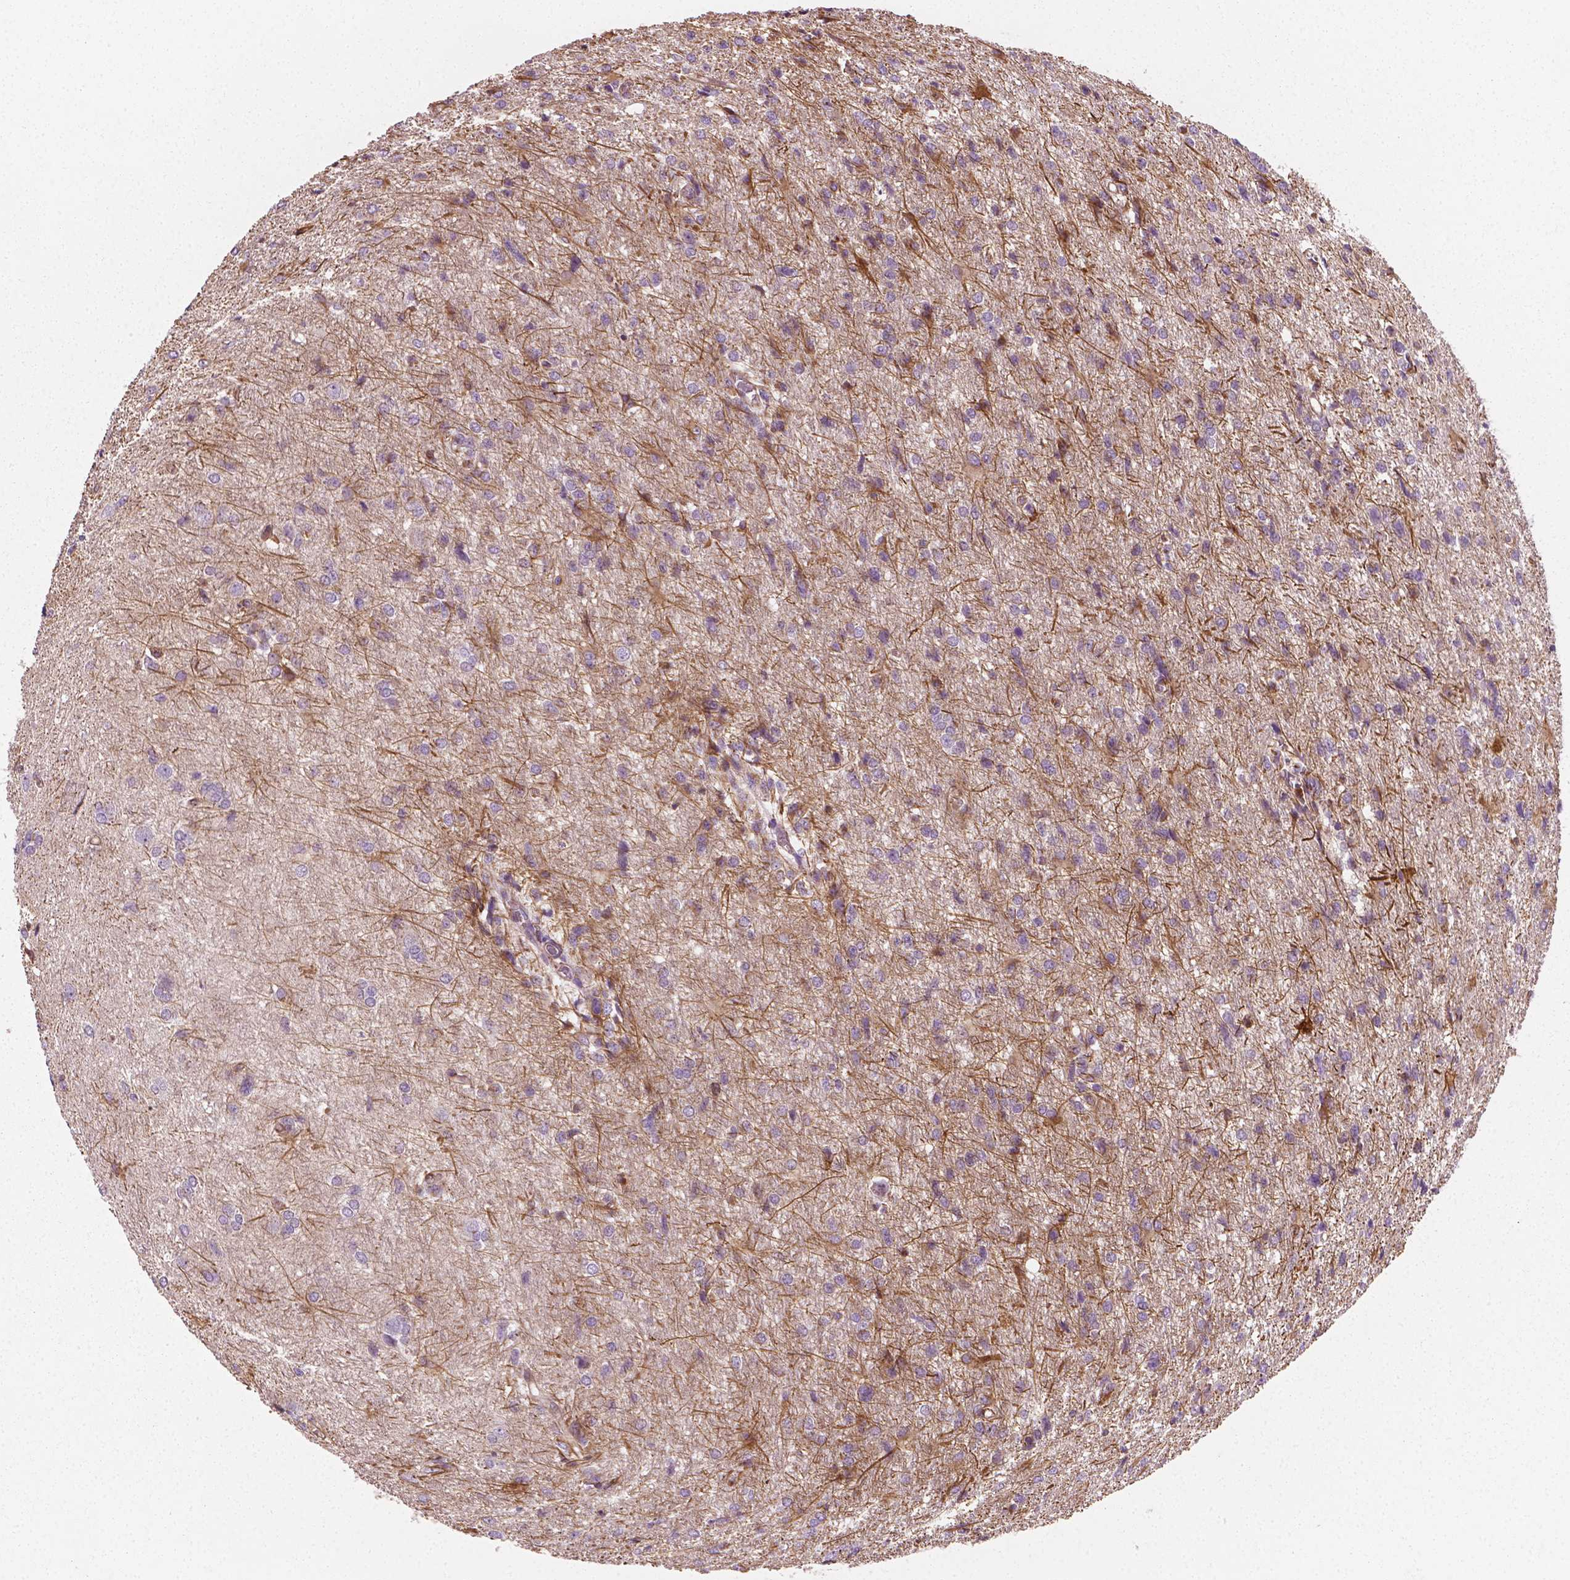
{"staining": {"intensity": "negative", "quantity": "none", "location": "none"}, "tissue": "glioma", "cell_type": "Tumor cells", "image_type": "cancer", "snomed": [{"axis": "morphology", "description": "Glioma, malignant, High grade"}, {"axis": "topography", "description": "Brain"}], "caption": "Tumor cells are negative for protein expression in human glioma.", "gene": "PTX3", "patient": {"sex": "male", "age": 68}}